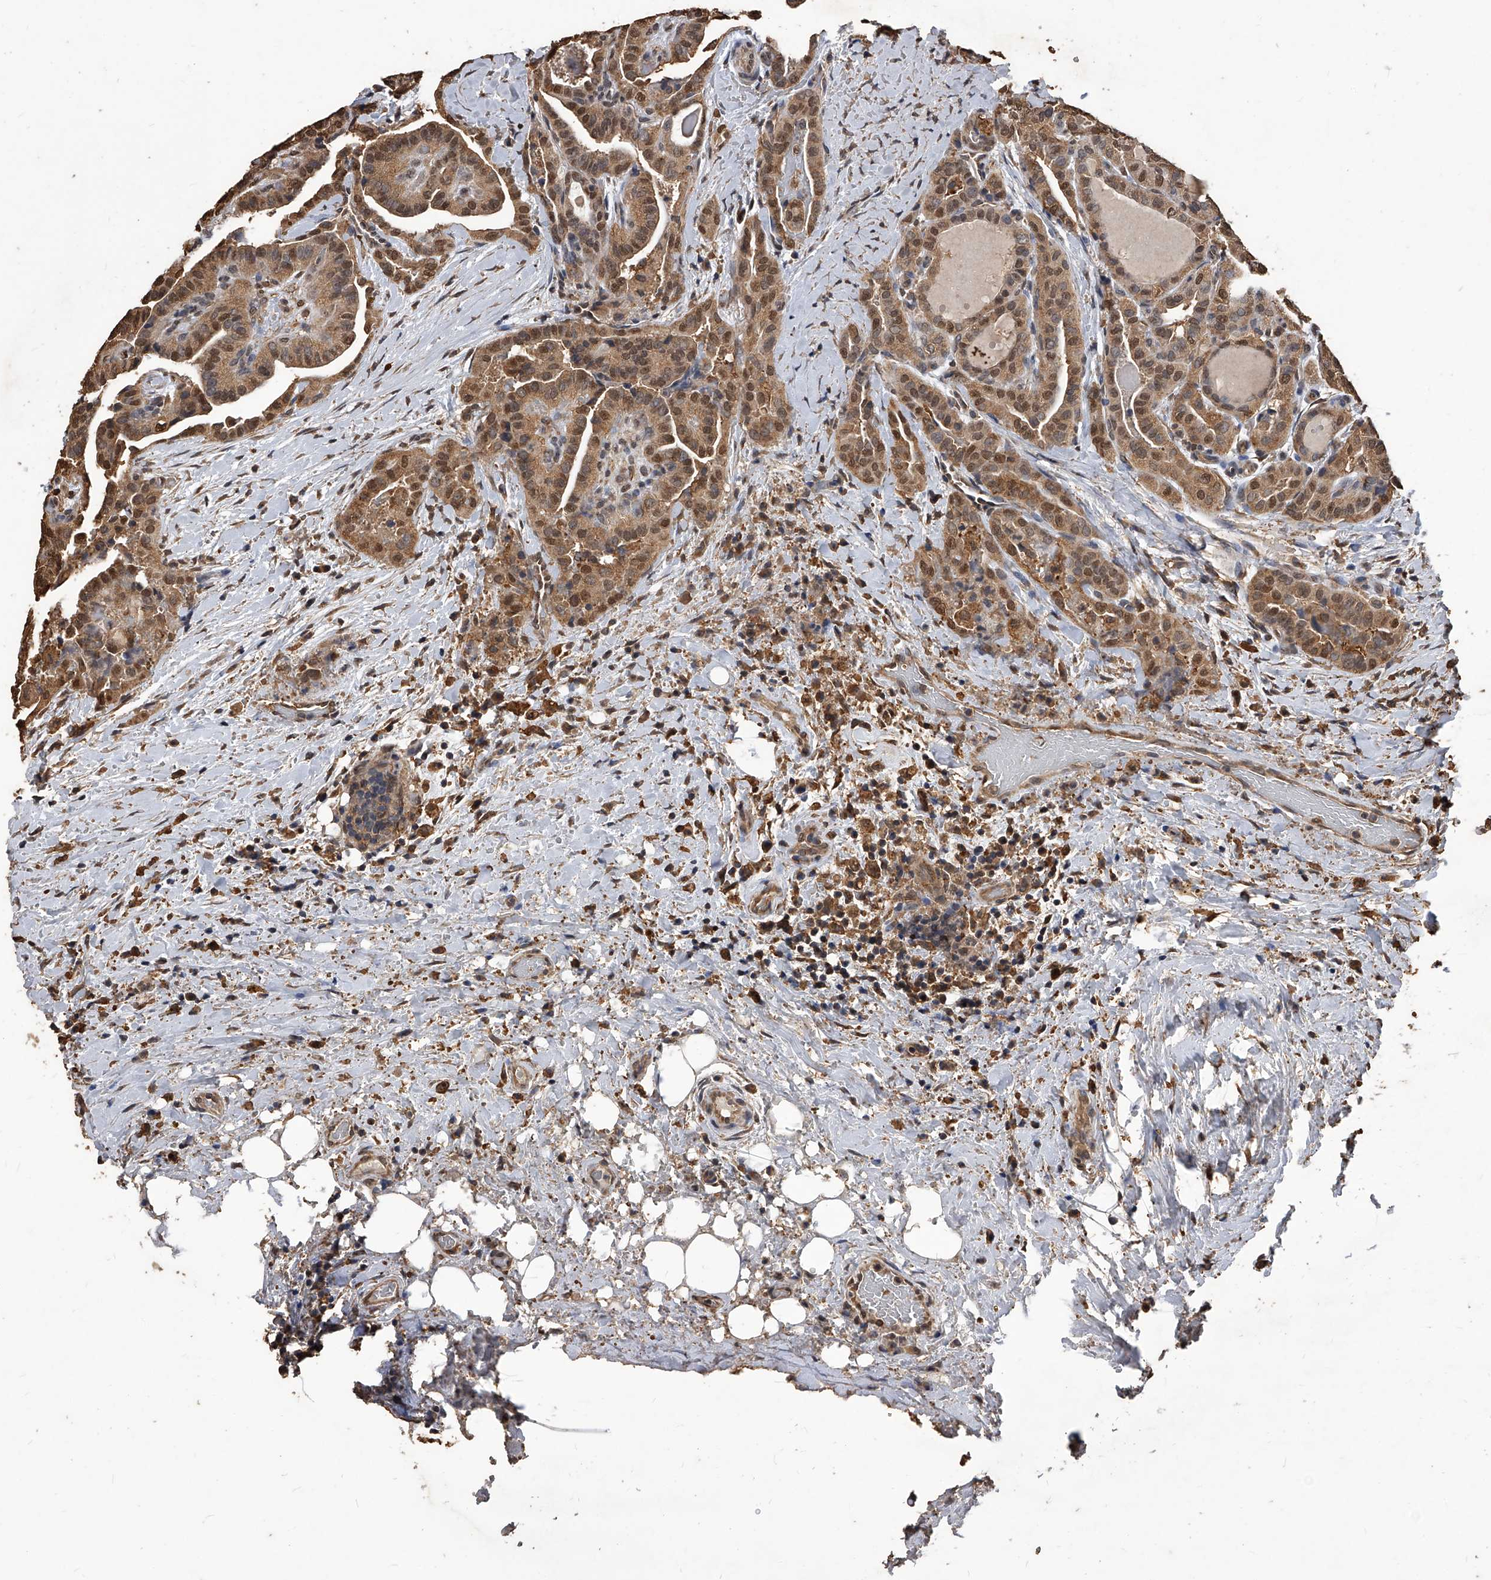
{"staining": {"intensity": "strong", "quantity": ">75%", "location": "cytoplasmic/membranous,nuclear"}, "tissue": "thyroid cancer", "cell_type": "Tumor cells", "image_type": "cancer", "snomed": [{"axis": "morphology", "description": "Papillary adenocarcinoma, NOS"}, {"axis": "topography", "description": "Thyroid gland"}], "caption": "Brown immunohistochemical staining in human thyroid cancer exhibits strong cytoplasmic/membranous and nuclear staining in approximately >75% of tumor cells.", "gene": "FBXL4", "patient": {"sex": "male", "age": 77}}